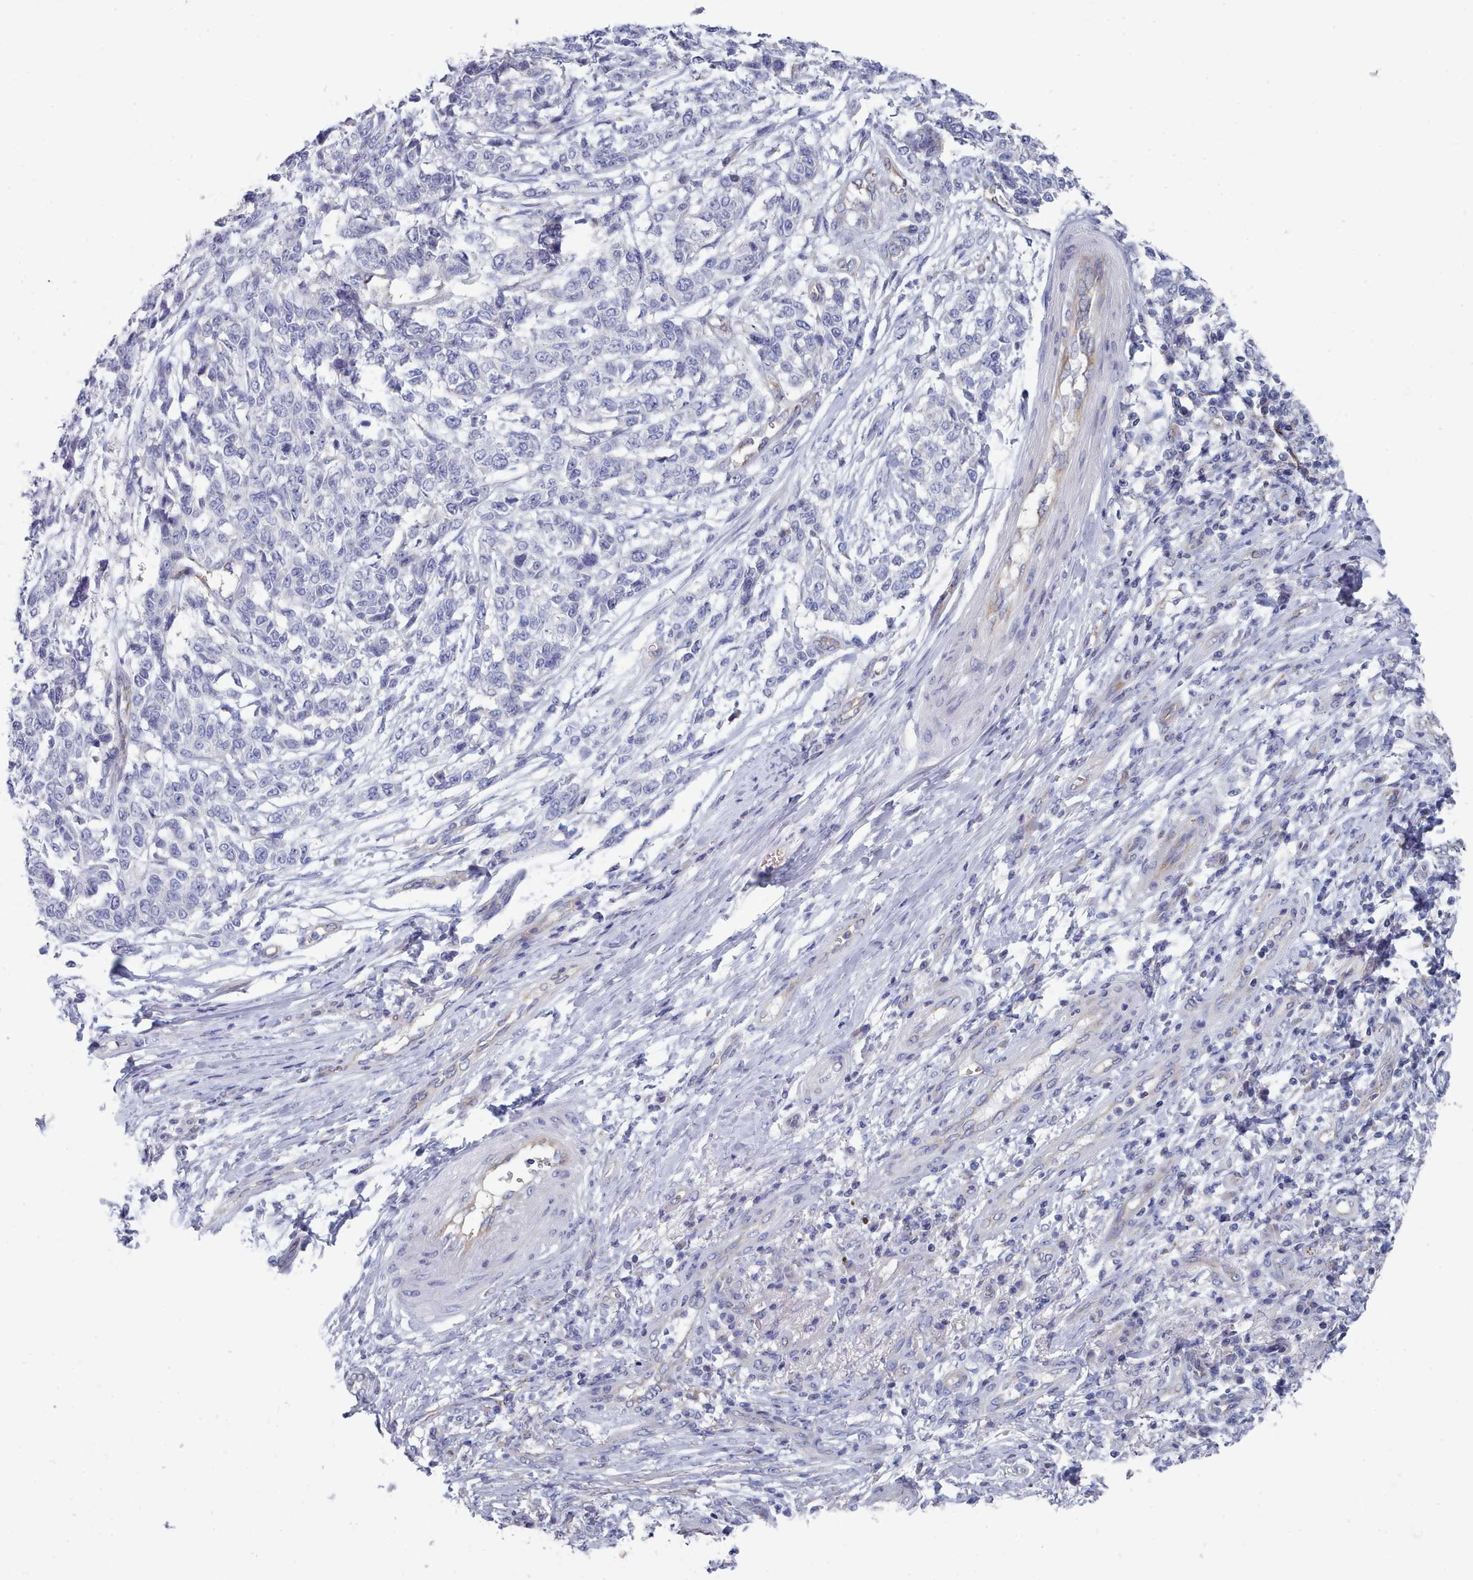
{"staining": {"intensity": "negative", "quantity": "none", "location": "none"}, "tissue": "melanoma", "cell_type": "Tumor cells", "image_type": "cancer", "snomed": [{"axis": "morphology", "description": "Malignant melanoma, NOS"}, {"axis": "topography", "description": "Skin"}], "caption": "Immunohistochemical staining of malignant melanoma reveals no significant positivity in tumor cells.", "gene": "PDE4C", "patient": {"sex": "male", "age": 49}}